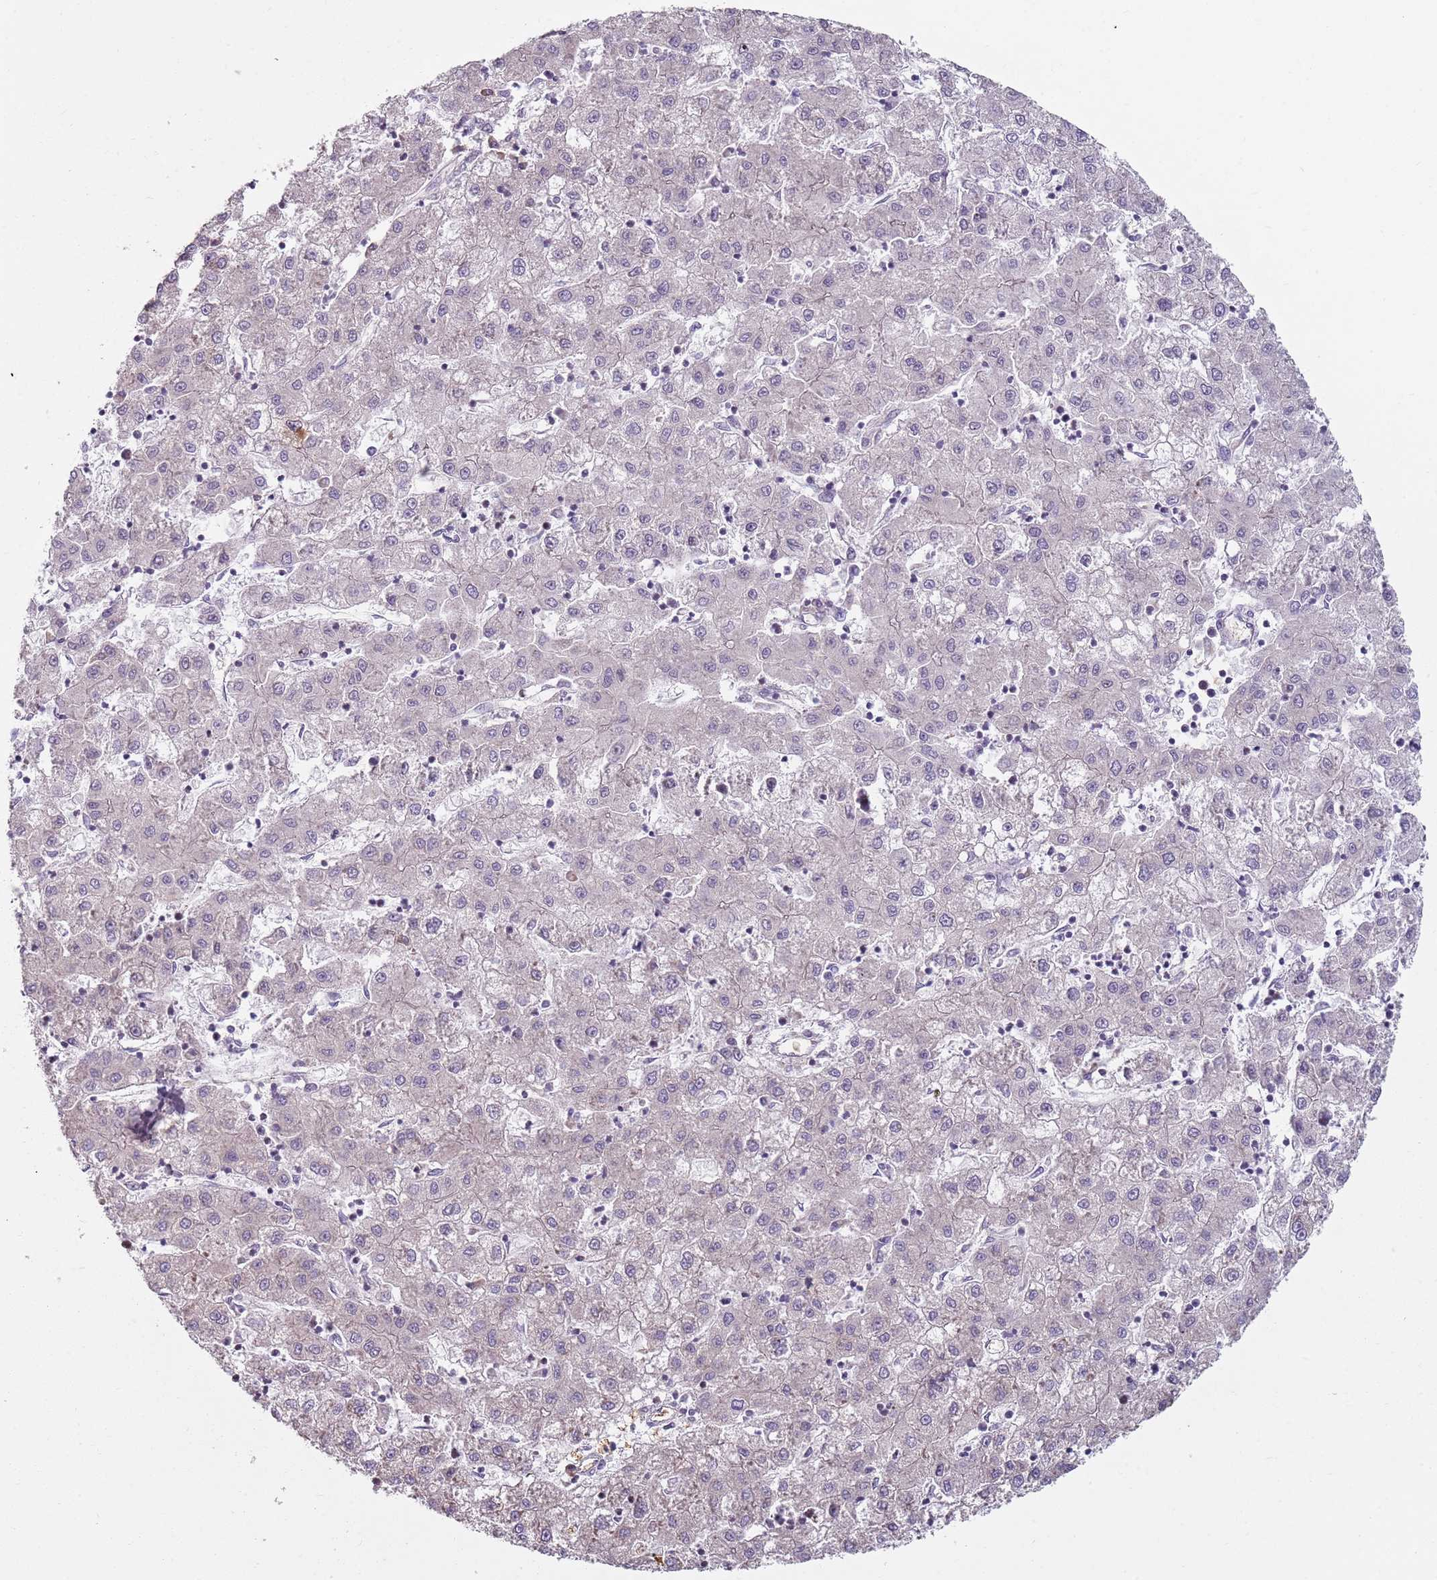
{"staining": {"intensity": "negative", "quantity": "none", "location": "none"}, "tissue": "liver cancer", "cell_type": "Tumor cells", "image_type": "cancer", "snomed": [{"axis": "morphology", "description": "Carcinoma, Hepatocellular, NOS"}, {"axis": "topography", "description": "Liver"}], "caption": "An IHC photomicrograph of liver cancer is shown. There is no staining in tumor cells of liver cancer. The staining is performed using DAB brown chromogen with nuclei counter-stained in using hematoxylin.", "gene": "SPATA2", "patient": {"sex": "male", "age": 72}}